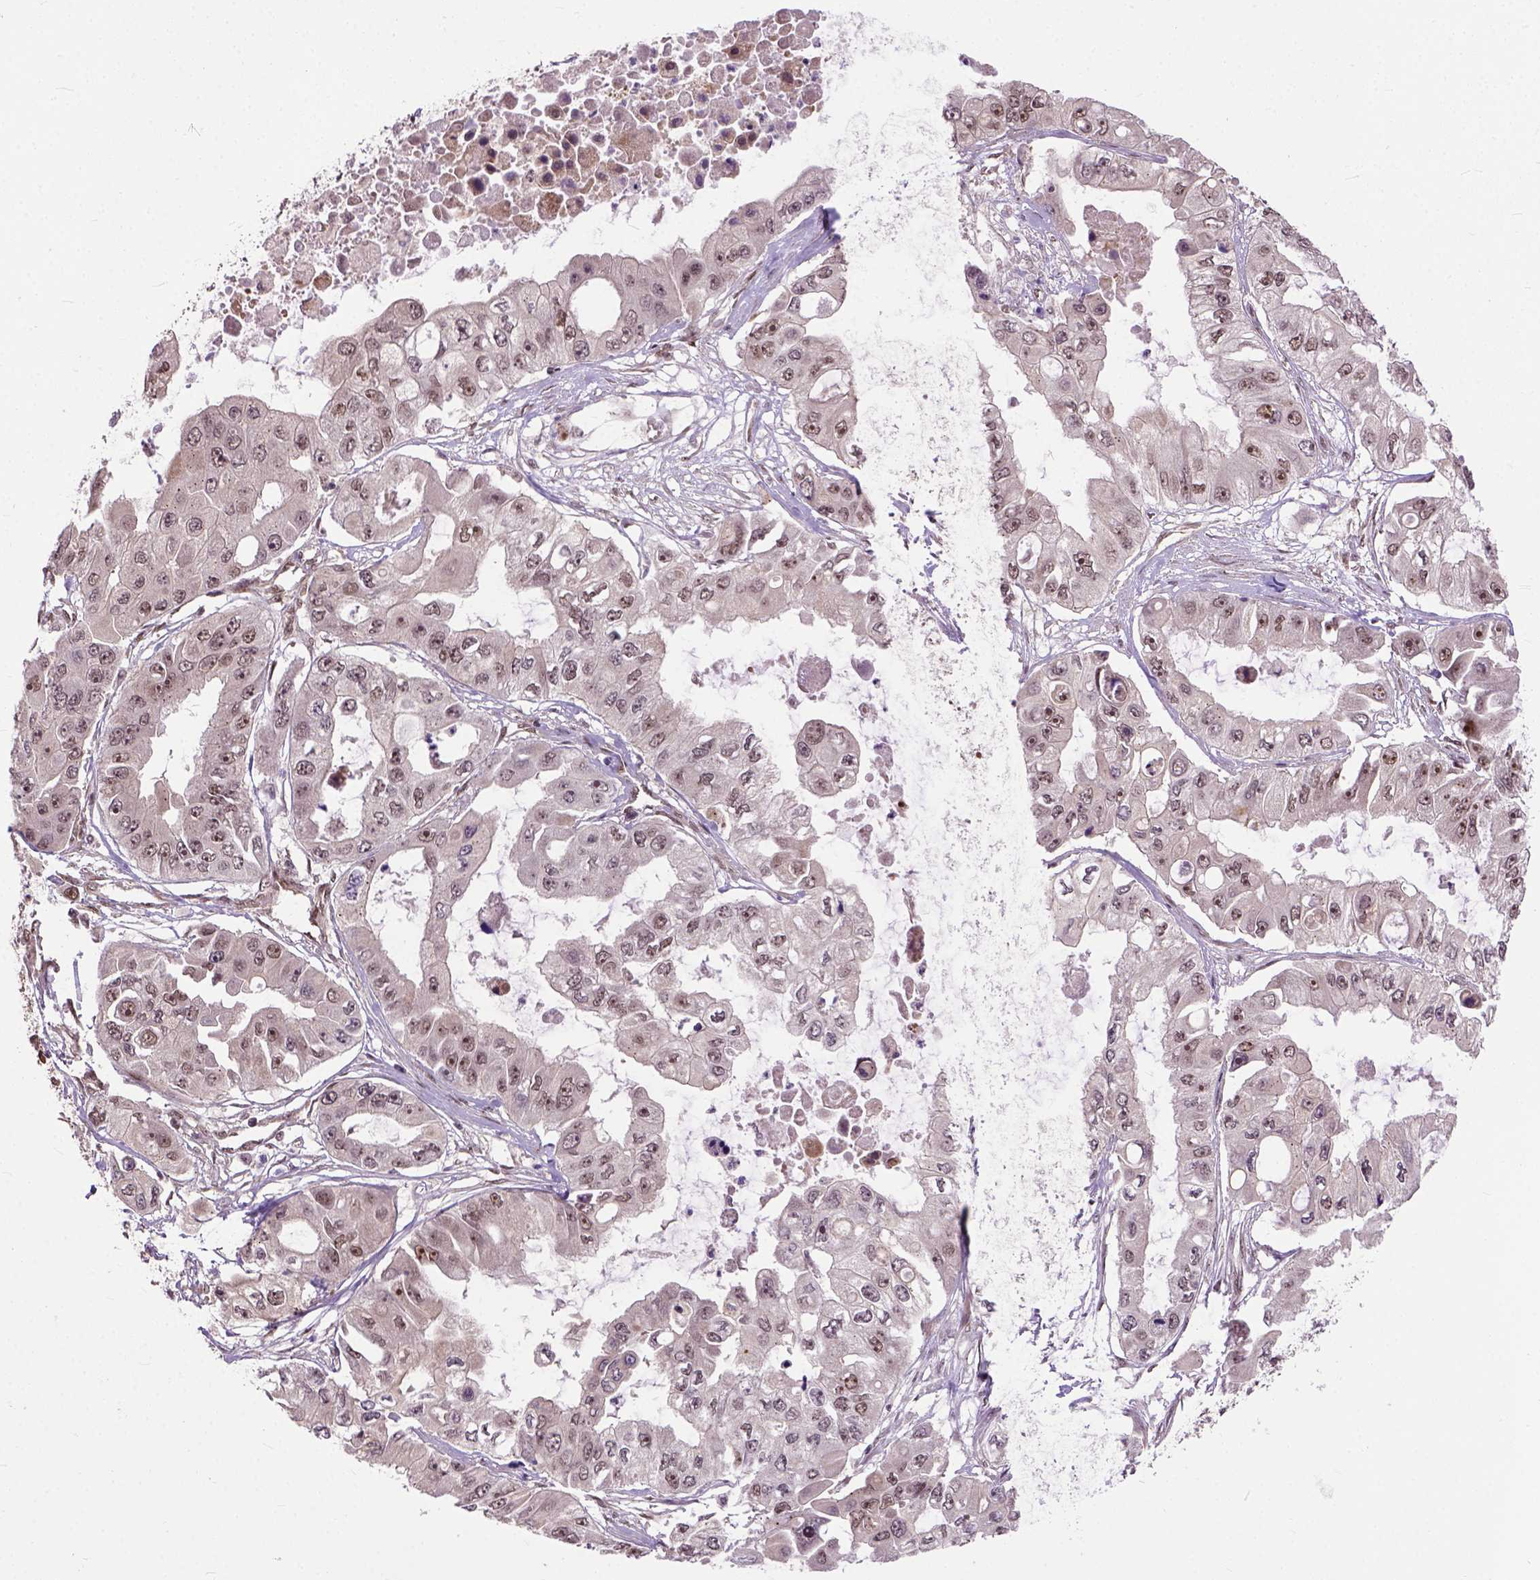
{"staining": {"intensity": "weak", "quantity": "25%-75%", "location": "nuclear"}, "tissue": "ovarian cancer", "cell_type": "Tumor cells", "image_type": "cancer", "snomed": [{"axis": "morphology", "description": "Cystadenocarcinoma, serous, NOS"}, {"axis": "topography", "description": "Ovary"}], "caption": "The immunohistochemical stain shows weak nuclear positivity in tumor cells of serous cystadenocarcinoma (ovarian) tissue.", "gene": "ZNF630", "patient": {"sex": "female", "age": 56}}